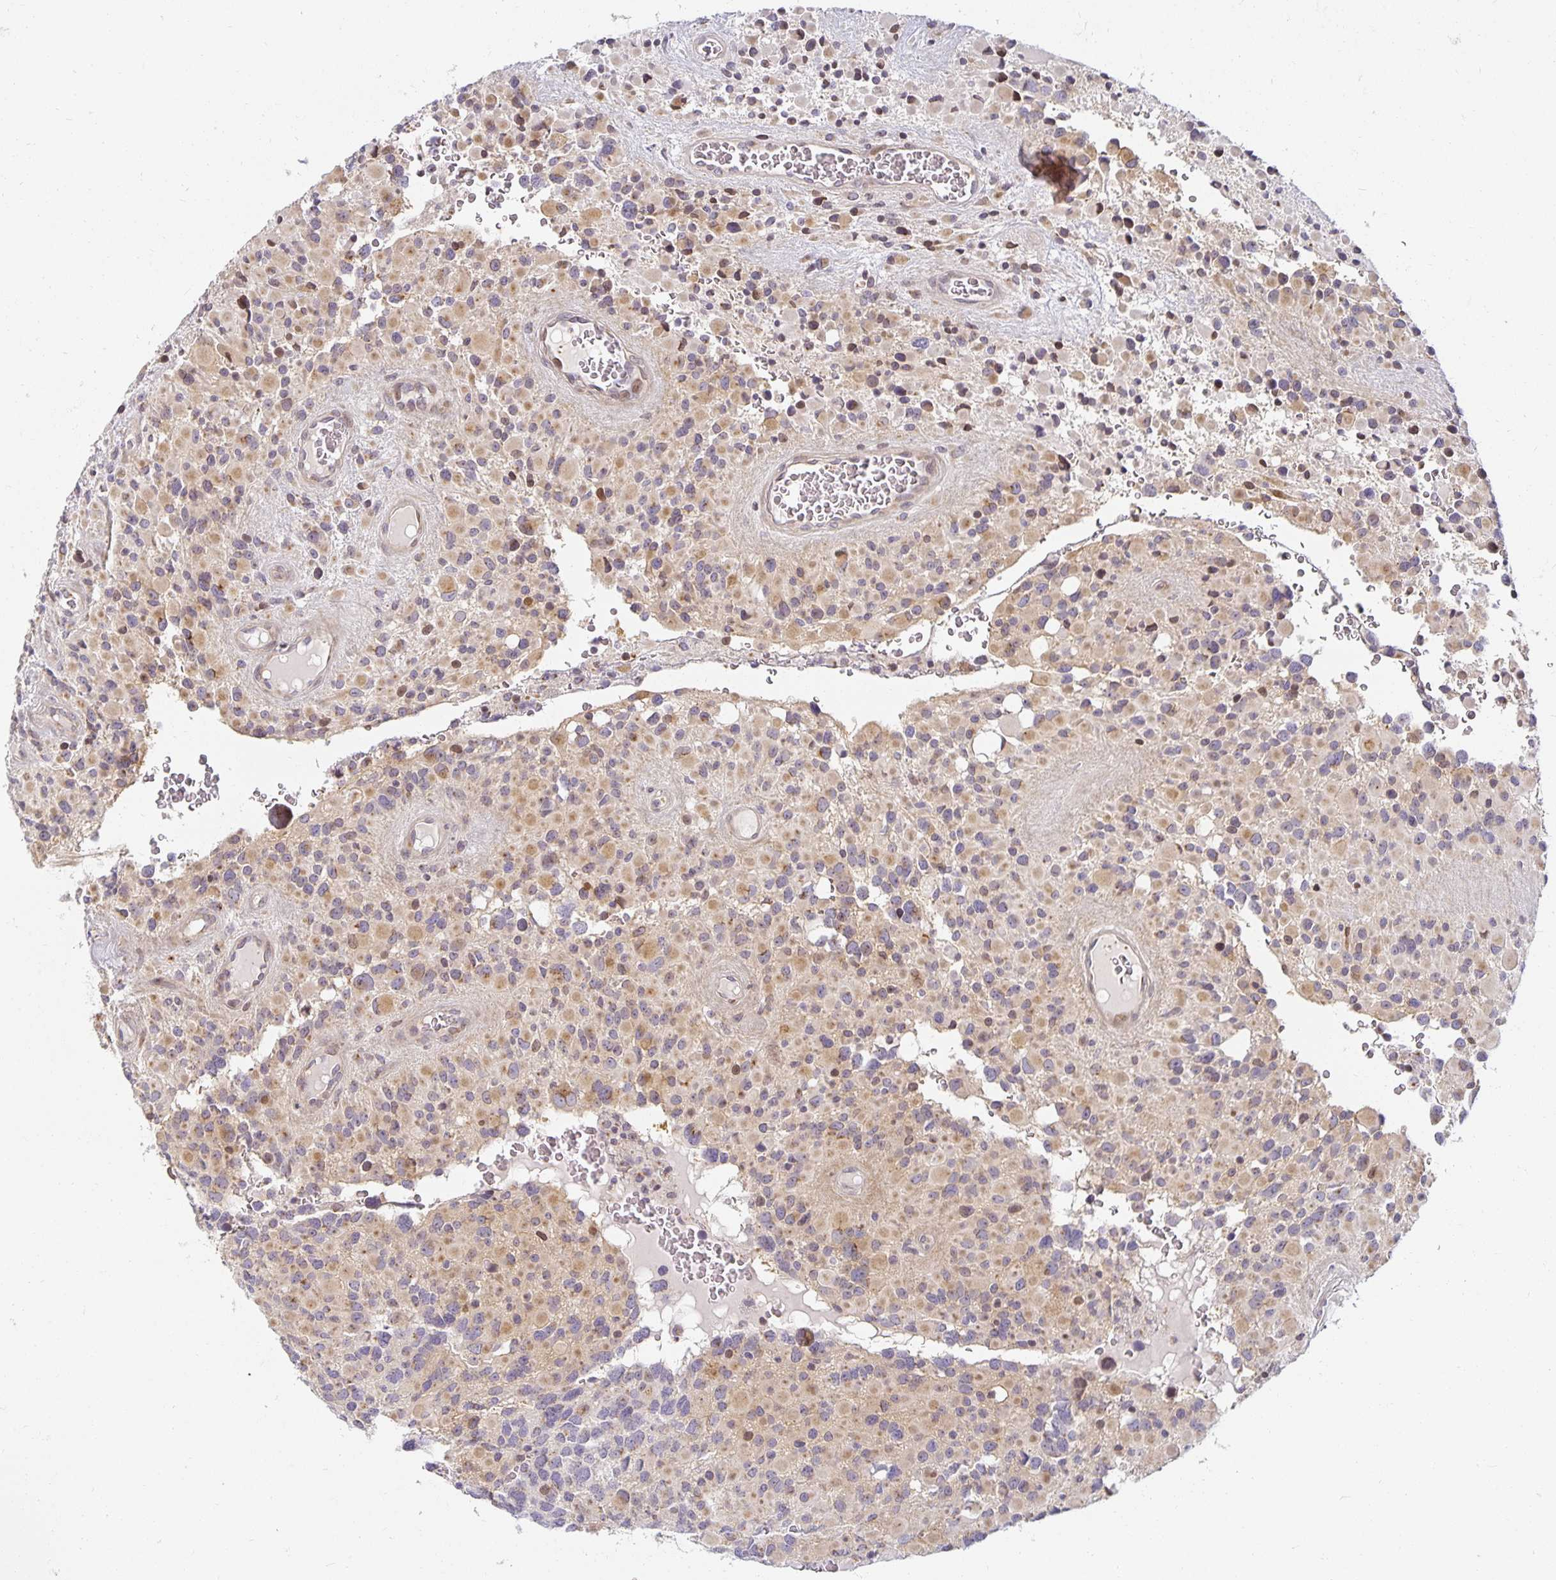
{"staining": {"intensity": "weak", "quantity": "25%-75%", "location": "cytoplasmic/membranous"}, "tissue": "glioma", "cell_type": "Tumor cells", "image_type": "cancer", "snomed": [{"axis": "morphology", "description": "Glioma, malignant, High grade"}, {"axis": "topography", "description": "Brain"}], "caption": "Malignant glioma (high-grade) stained with DAB (3,3'-diaminobenzidine) immunohistochemistry (IHC) shows low levels of weak cytoplasmic/membranous staining in about 25%-75% of tumor cells.", "gene": "EHF", "patient": {"sex": "female", "age": 40}}